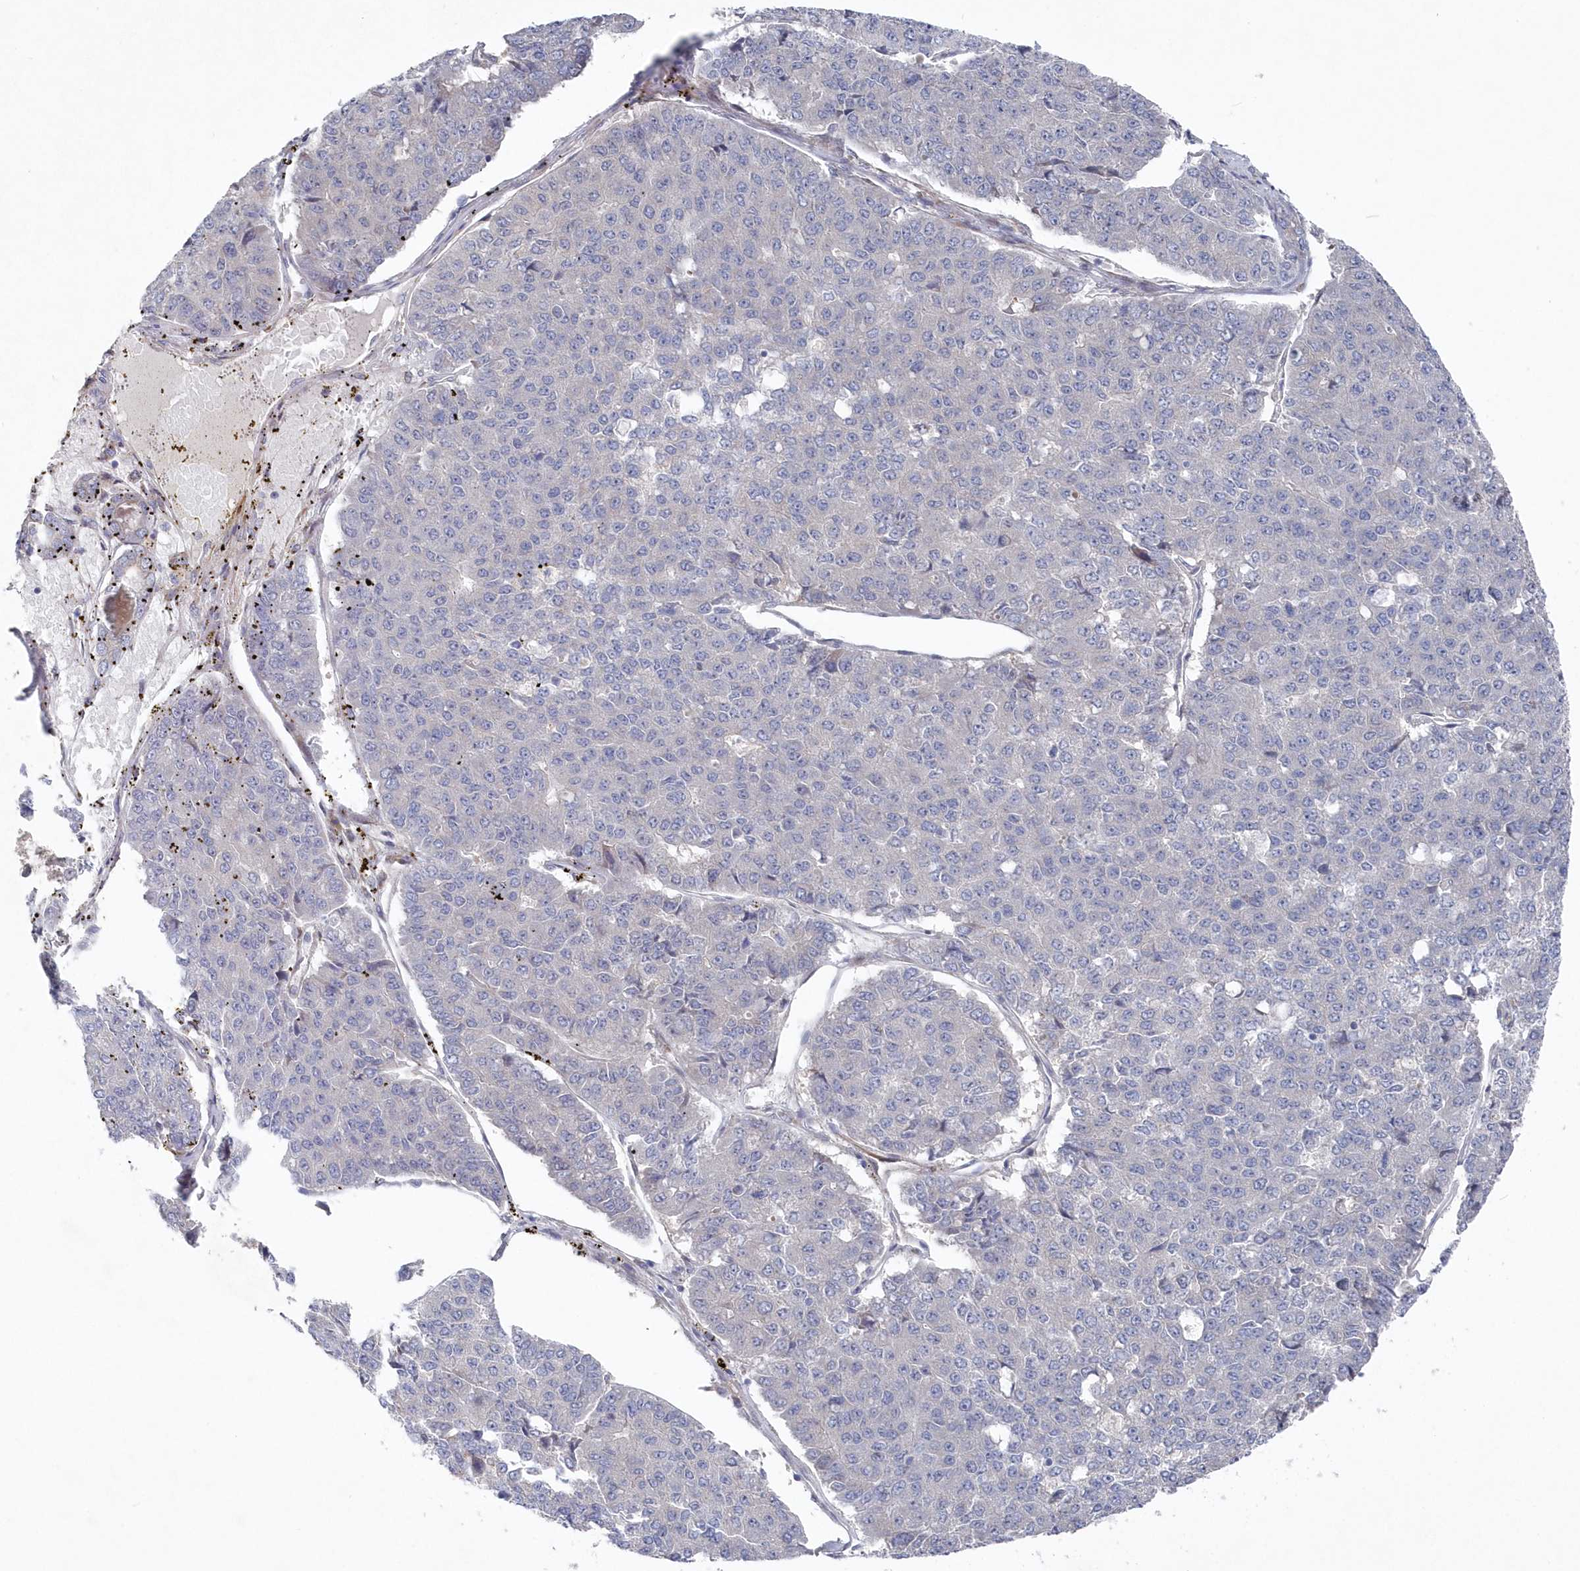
{"staining": {"intensity": "negative", "quantity": "none", "location": "none"}, "tissue": "pancreatic cancer", "cell_type": "Tumor cells", "image_type": "cancer", "snomed": [{"axis": "morphology", "description": "Adenocarcinoma, NOS"}, {"axis": "topography", "description": "Pancreas"}], "caption": "Adenocarcinoma (pancreatic) was stained to show a protein in brown. There is no significant expression in tumor cells. The staining is performed using DAB (3,3'-diaminobenzidine) brown chromogen with nuclei counter-stained in using hematoxylin.", "gene": "KIAA1586", "patient": {"sex": "male", "age": 50}}